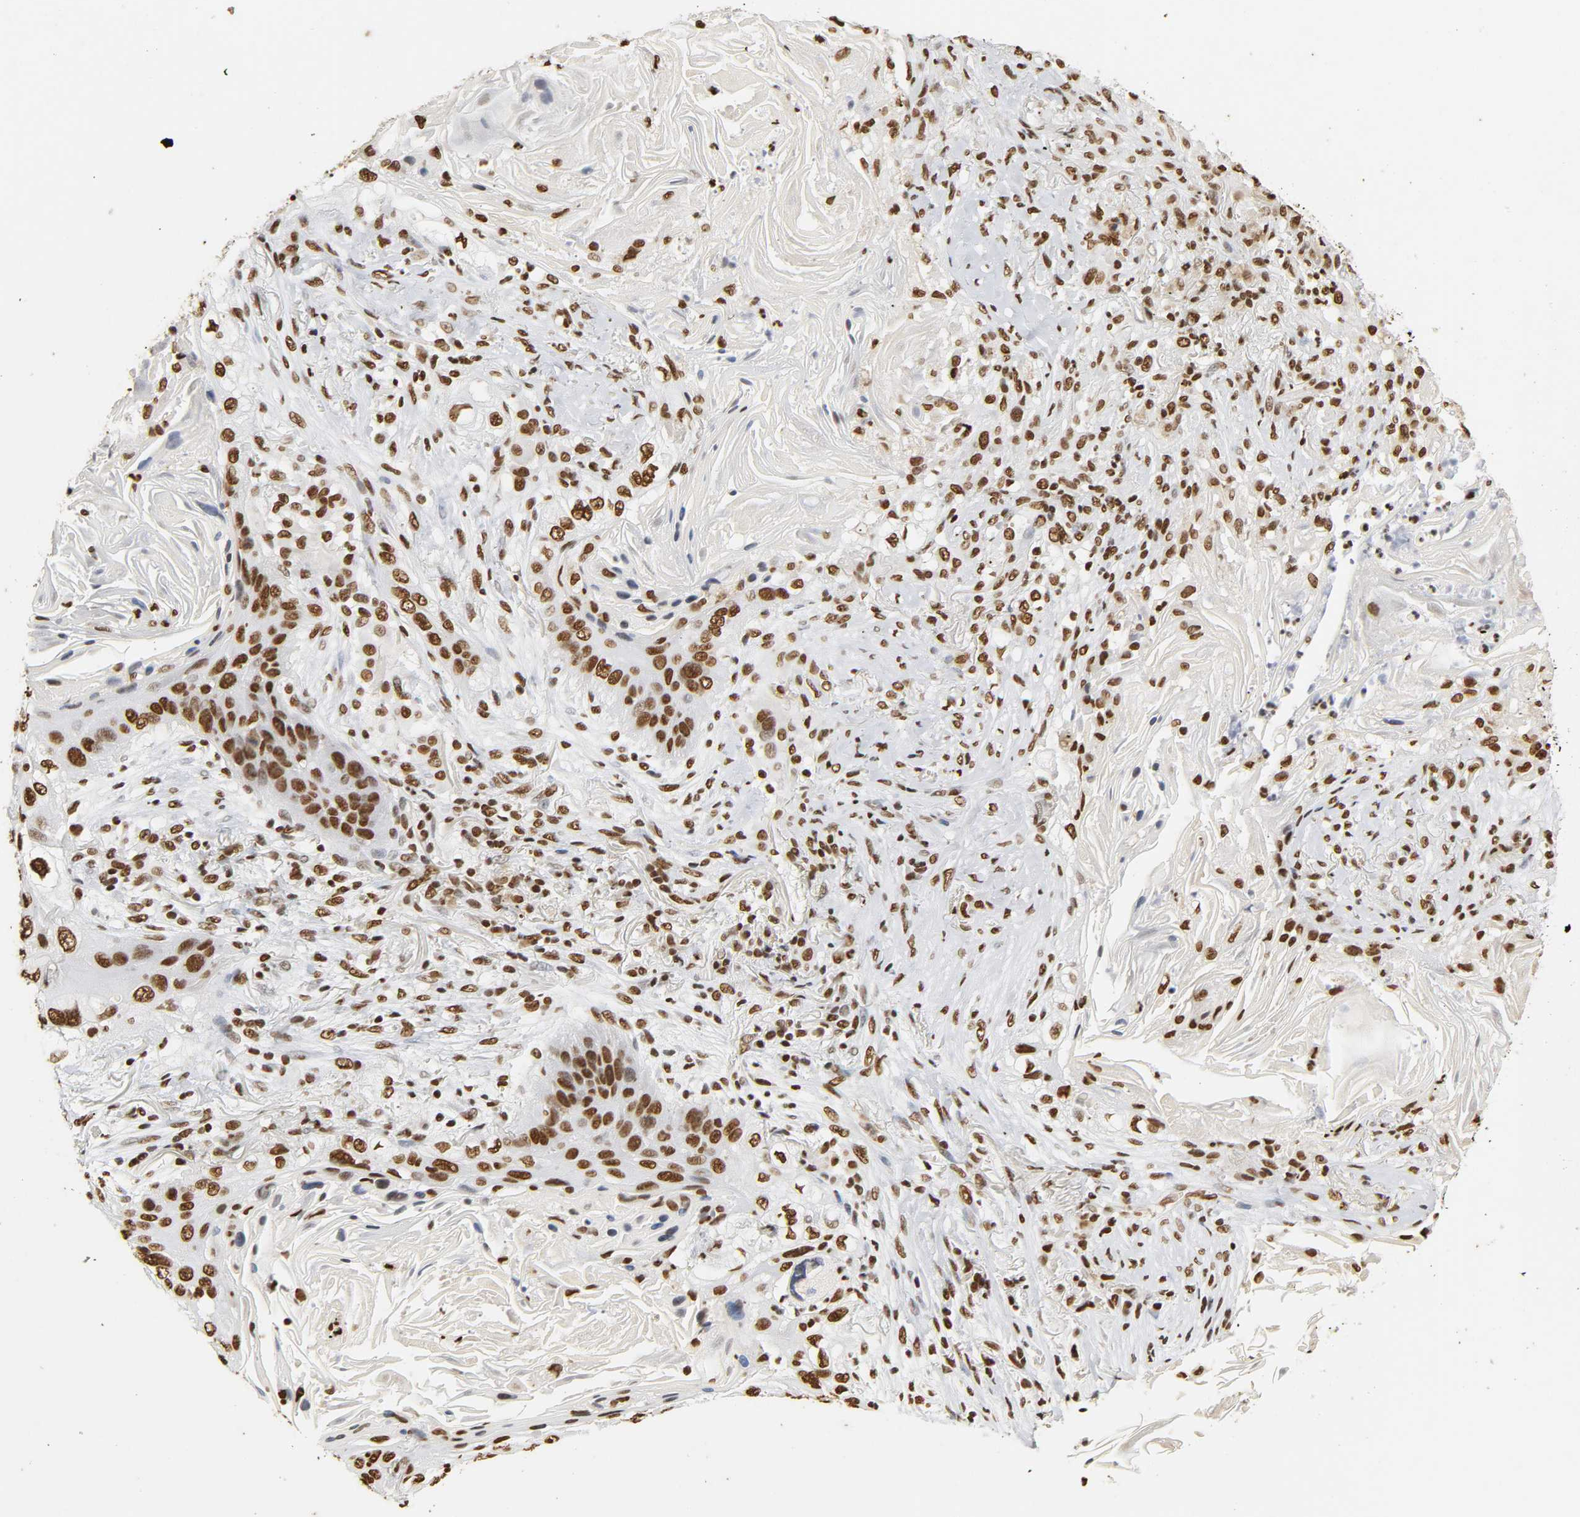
{"staining": {"intensity": "strong", "quantity": ">75%", "location": "nuclear"}, "tissue": "lung cancer", "cell_type": "Tumor cells", "image_type": "cancer", "snomed": [{"axis": "morphology", "description": "Squamous cell carcinoma, NOS"}, {"axis": "topography", "description": "Lung"}], "caption": "Brown immunohistochemical staining in lung squamous cell carcinoma demonstrates strong nuclear staining in approximately >75% of tumor cells. (Stains: DAB (3,3'-diaminobenzidine) in brown, nuclei in blue, Microscopy: brightfield microscopy at high magnification).", "gene": "HNRNPC", "patient": {"sex": "female", "age": 67}}